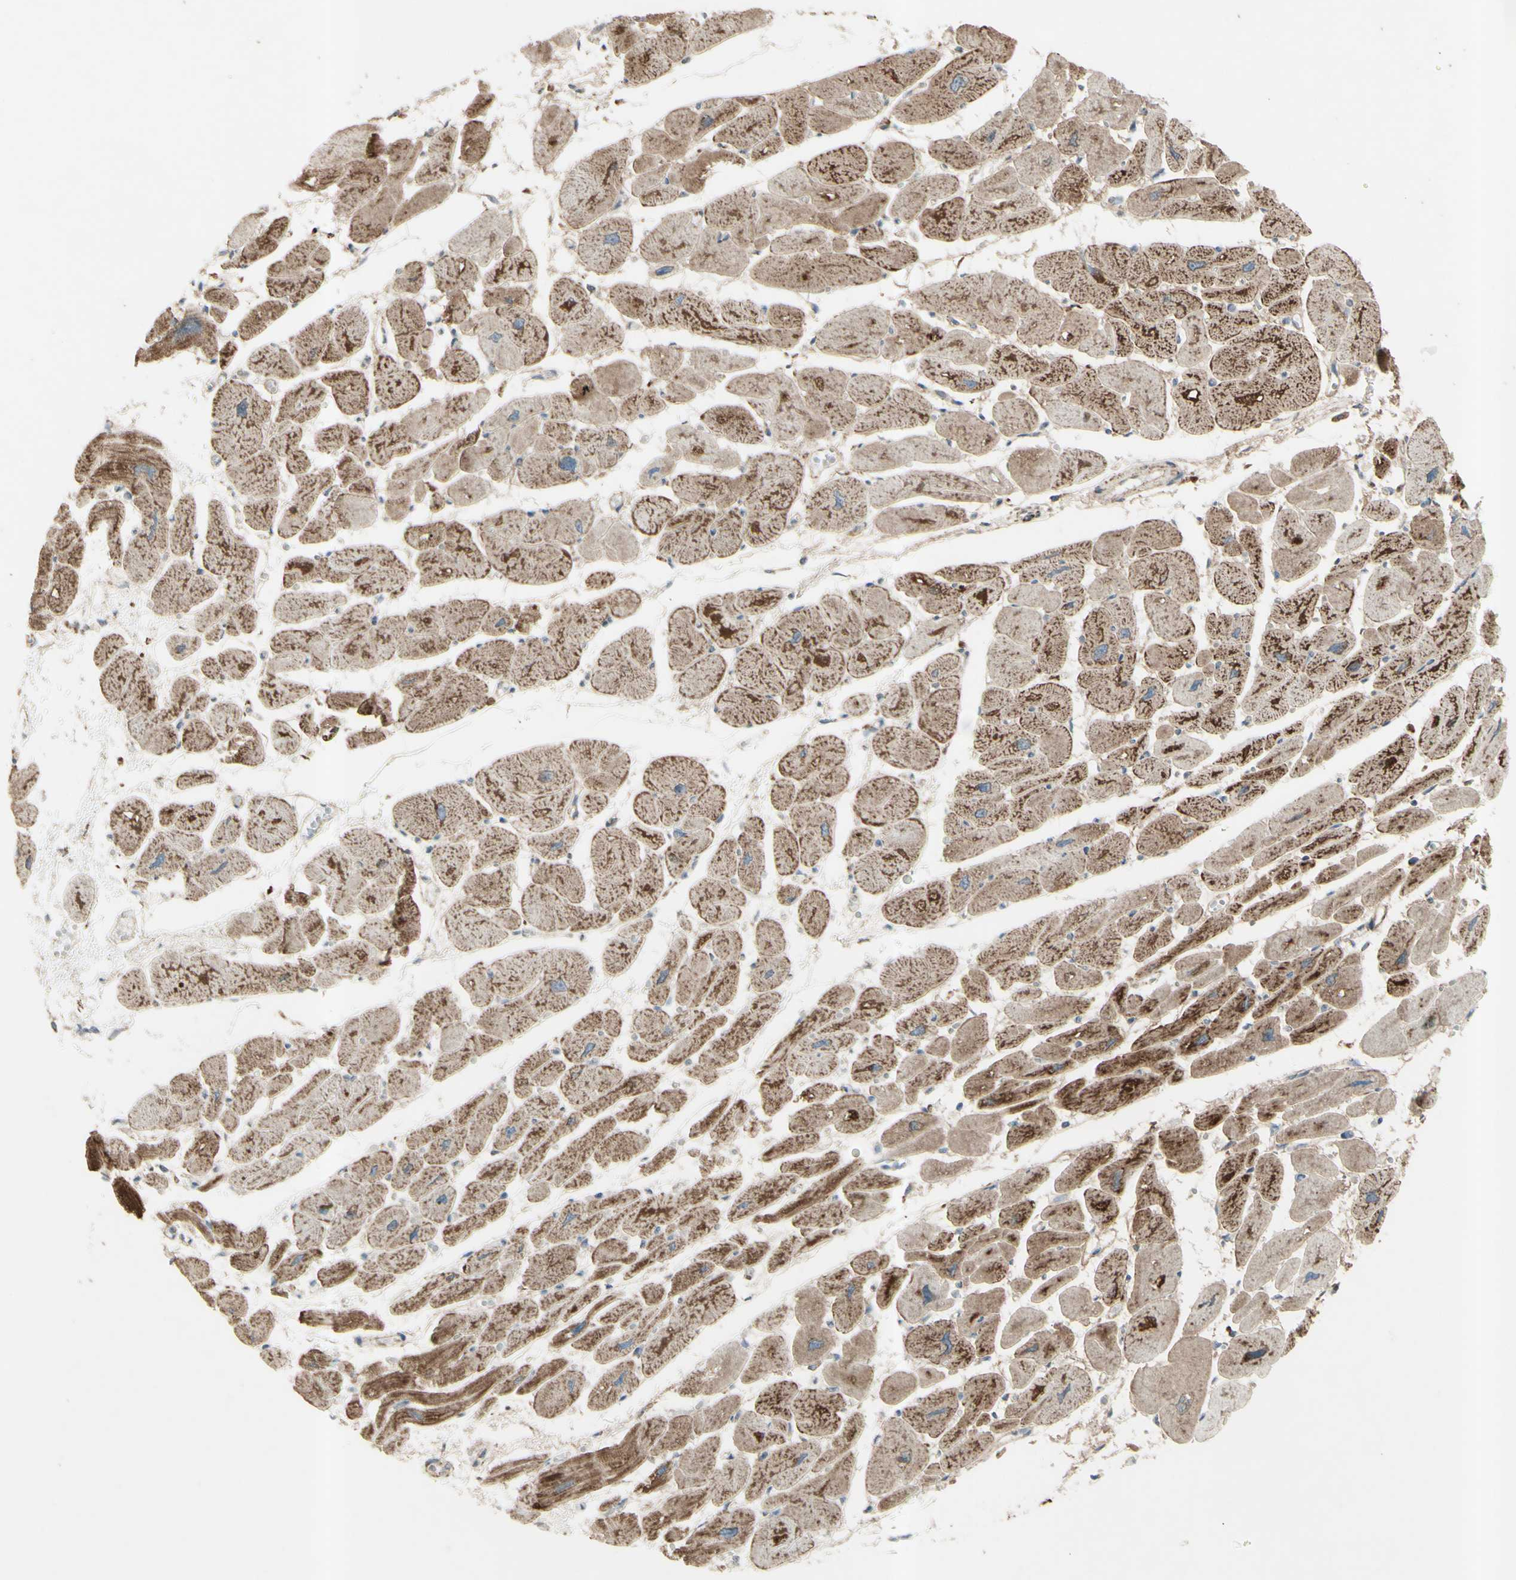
{"staining": {"intensity": "strong", "quantity": ">75%", "location": "cytoplasmic/membranous"}, "tissue": "heart muscle", "cell_type": "Cardiomyocytes", "image_type": "normal", "snomed": [{"axis": "morphology", "description": "Normal tissue, NOS"}, {"axis": "topography", "description": "Heart"}], "caption": "The photomicrograph demonstrates a brown stain indicating the presence of a protein in the cytoplasmic/membranous of cardiomyocytes in heart muscle.", "gene": "RHOT1", "patient": {"sex": "female", "age": 54}}